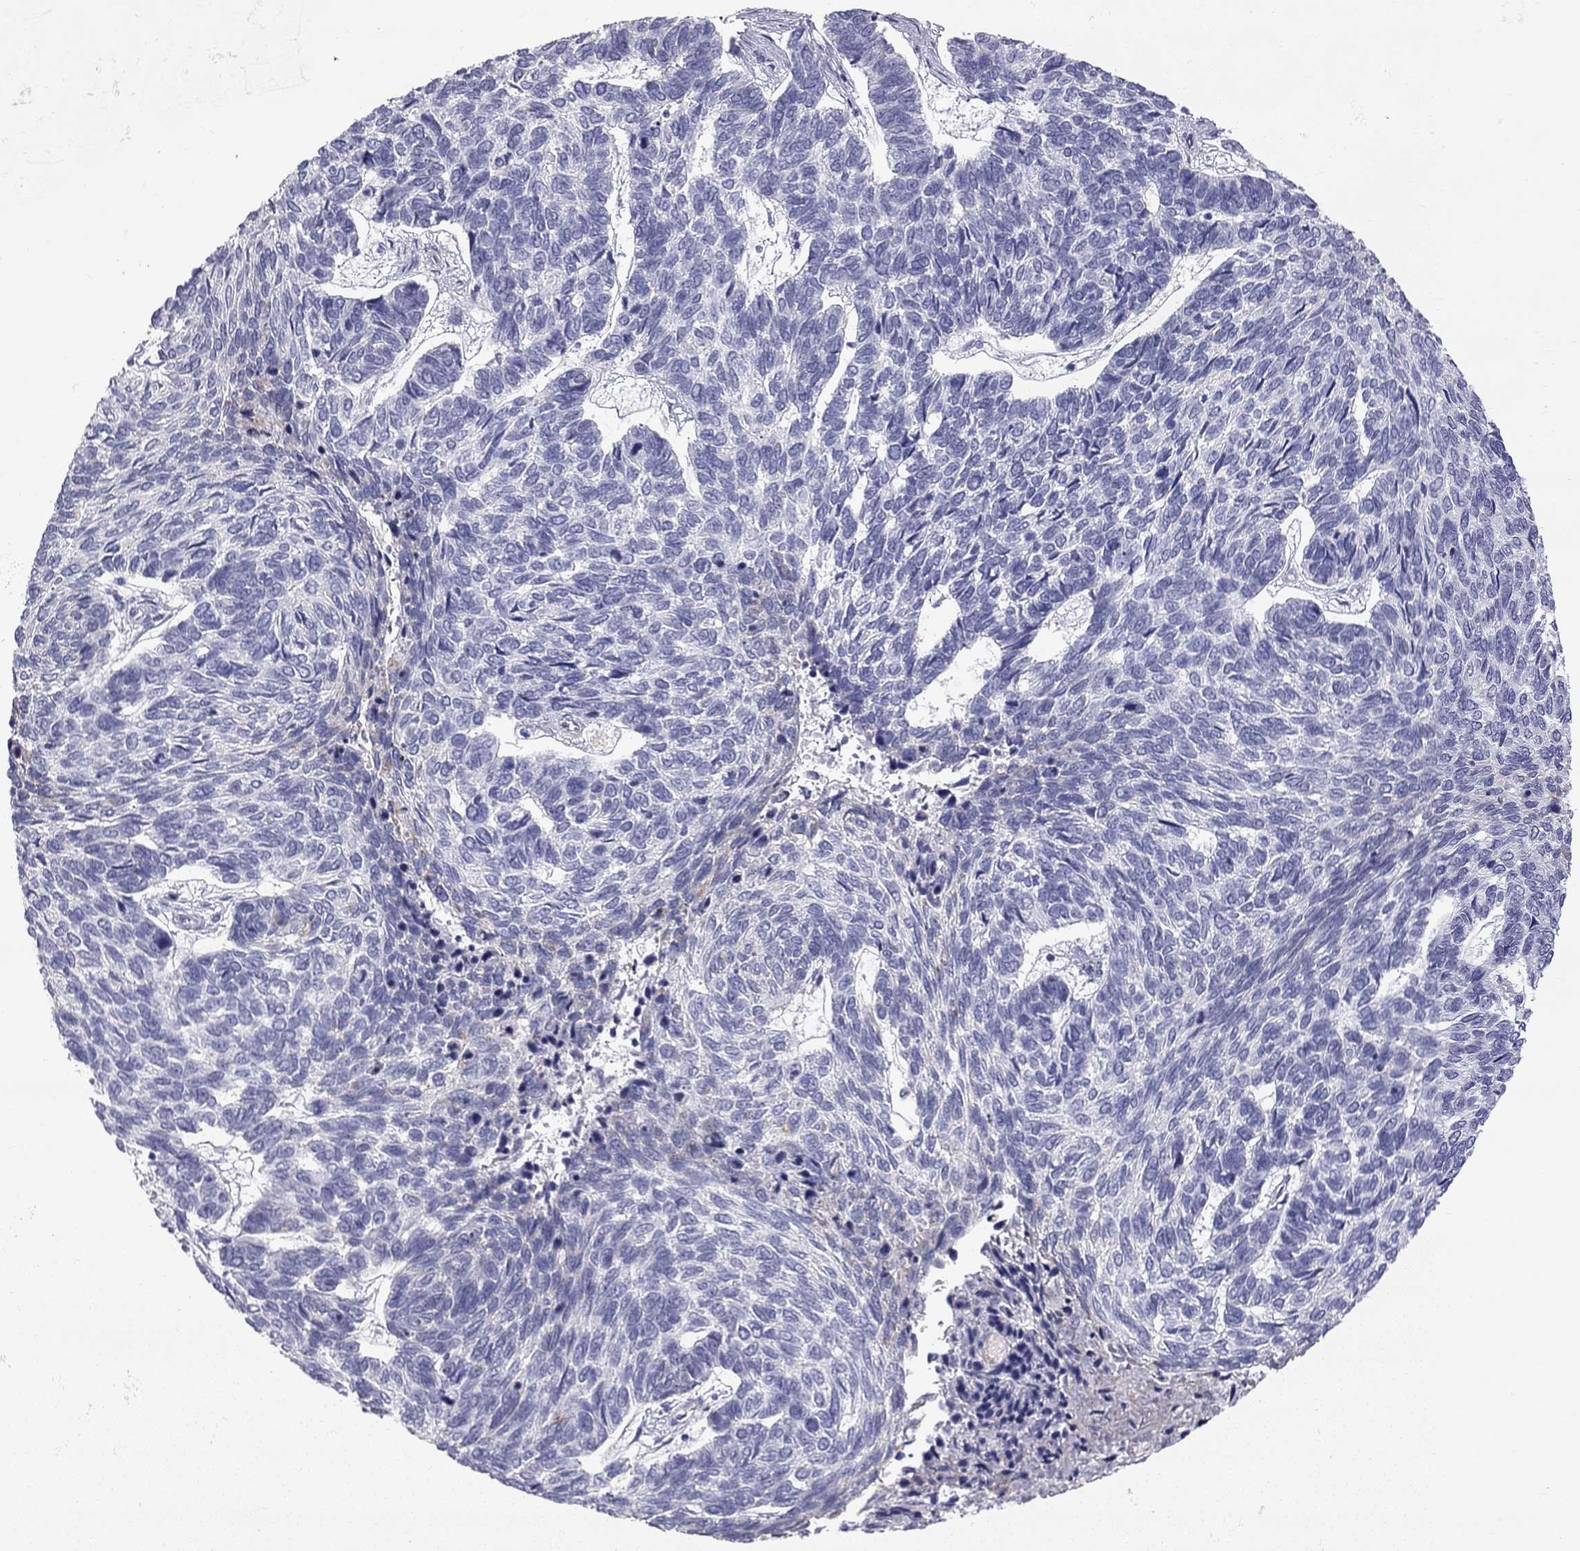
{"staining": {"intensity": "negative", "quantity": "none", "location": "none"}, "tissue": "skin cancer", "cell_type": "Tumor cells", "image_type": "cancer", "snomed": [{"axis": "morphology", "description": "Basal cell carcinoma"}, {"axis": "topography", "description": "Skin"}], "caption": "Immunohistochemical staining of human skin cancer demonstrates no significant positivity in tumor cells.", "gene": "TDRD6", "patient": {"sex": "female", "age": 65}}